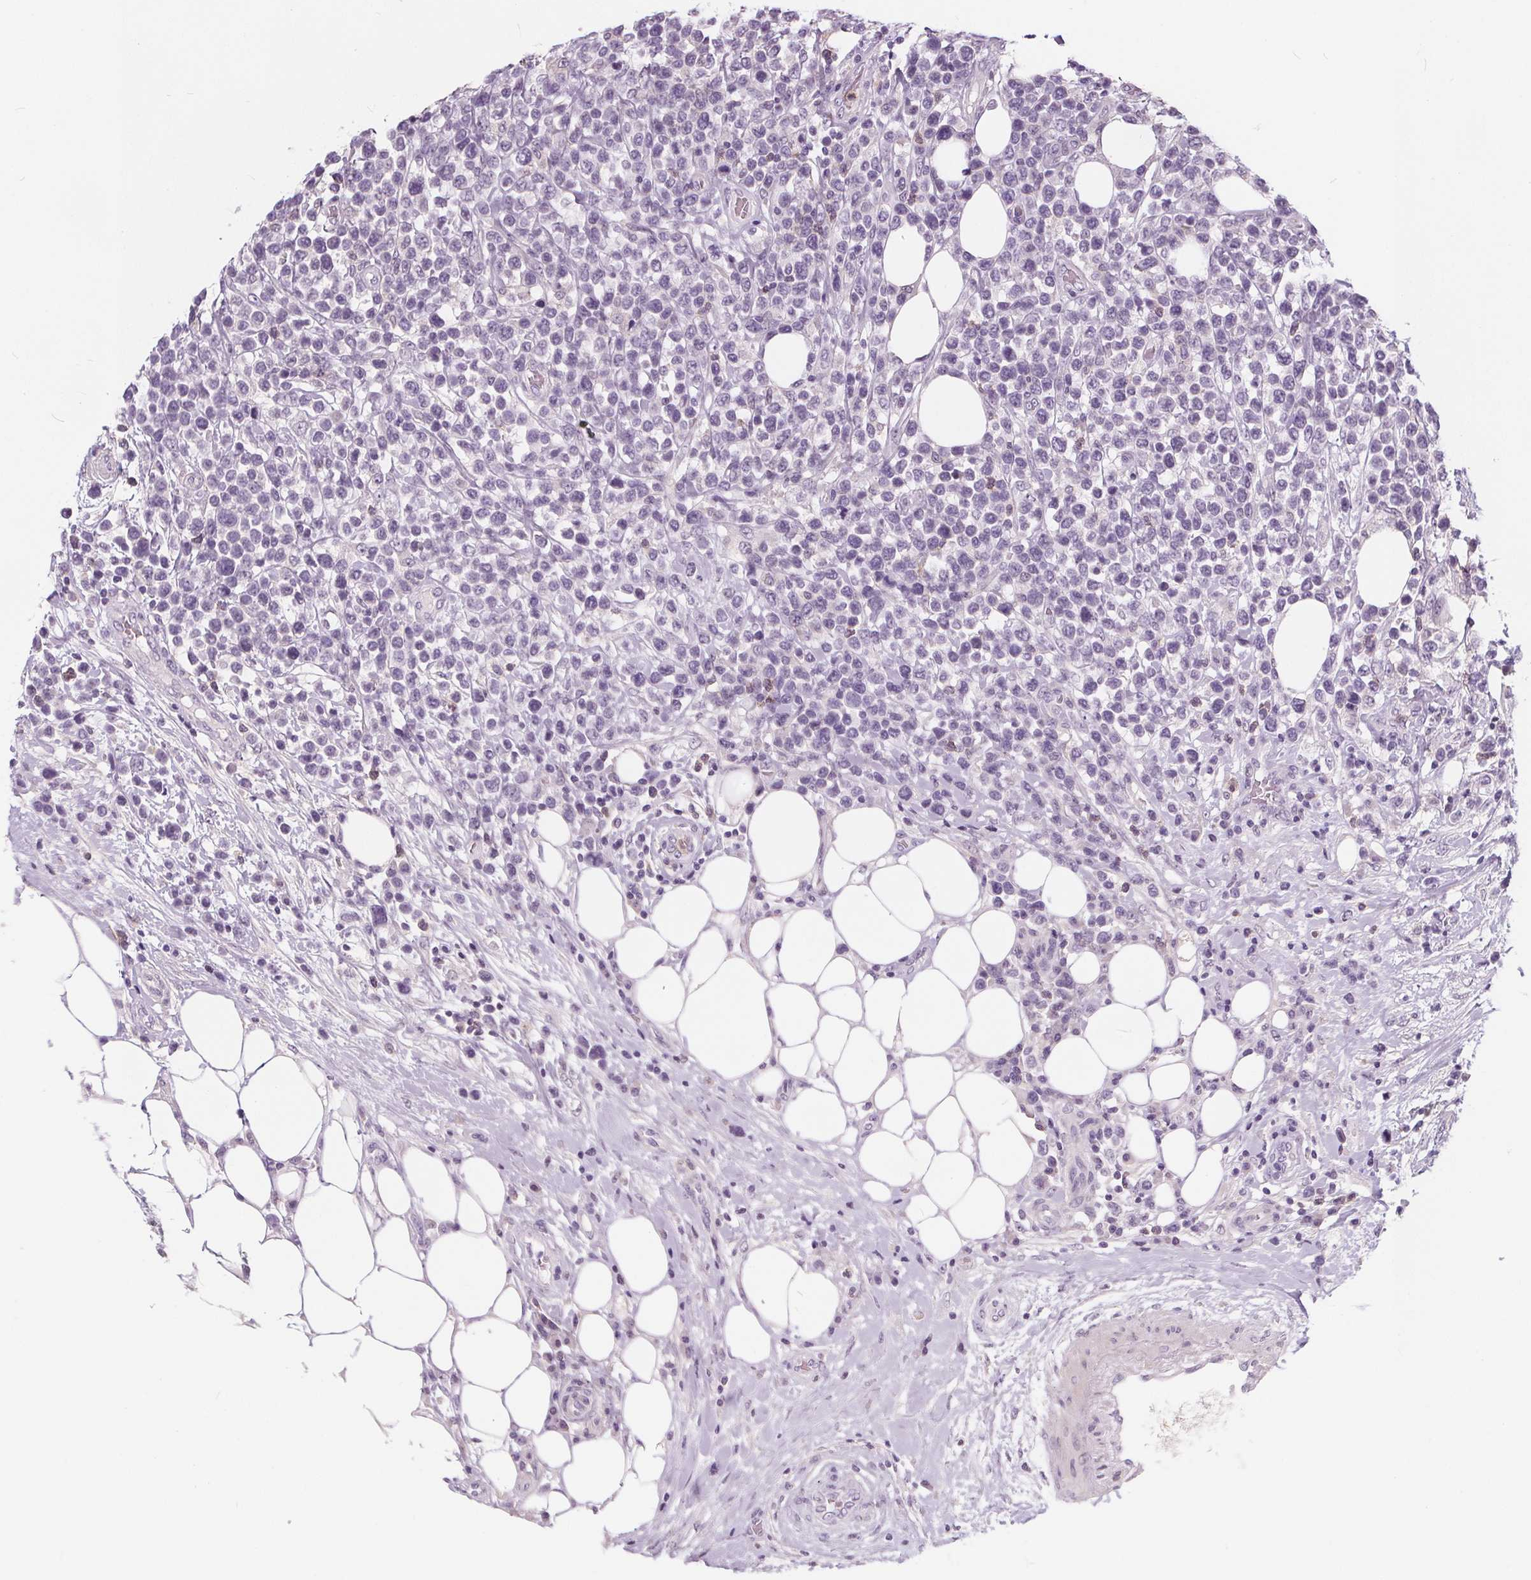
{"staining": {"intensity": "negative", "quantity": "none", "location": "none"}, "tissue": "lymphoma", "cell_type": "Tumor cells", "image_type": "cancer", "snomed": [{"axis": "morphology", "description": "Malignant lymphoma, non-Hodgkin's type, High grade"}, {"axis": "topography", "description": "Soft tissue"}], "caption": "Tumor cells are negative for brown protein staining in lymphoma.", "gene": "HAAO", "patient": {"sex": "female", "age": 56}}